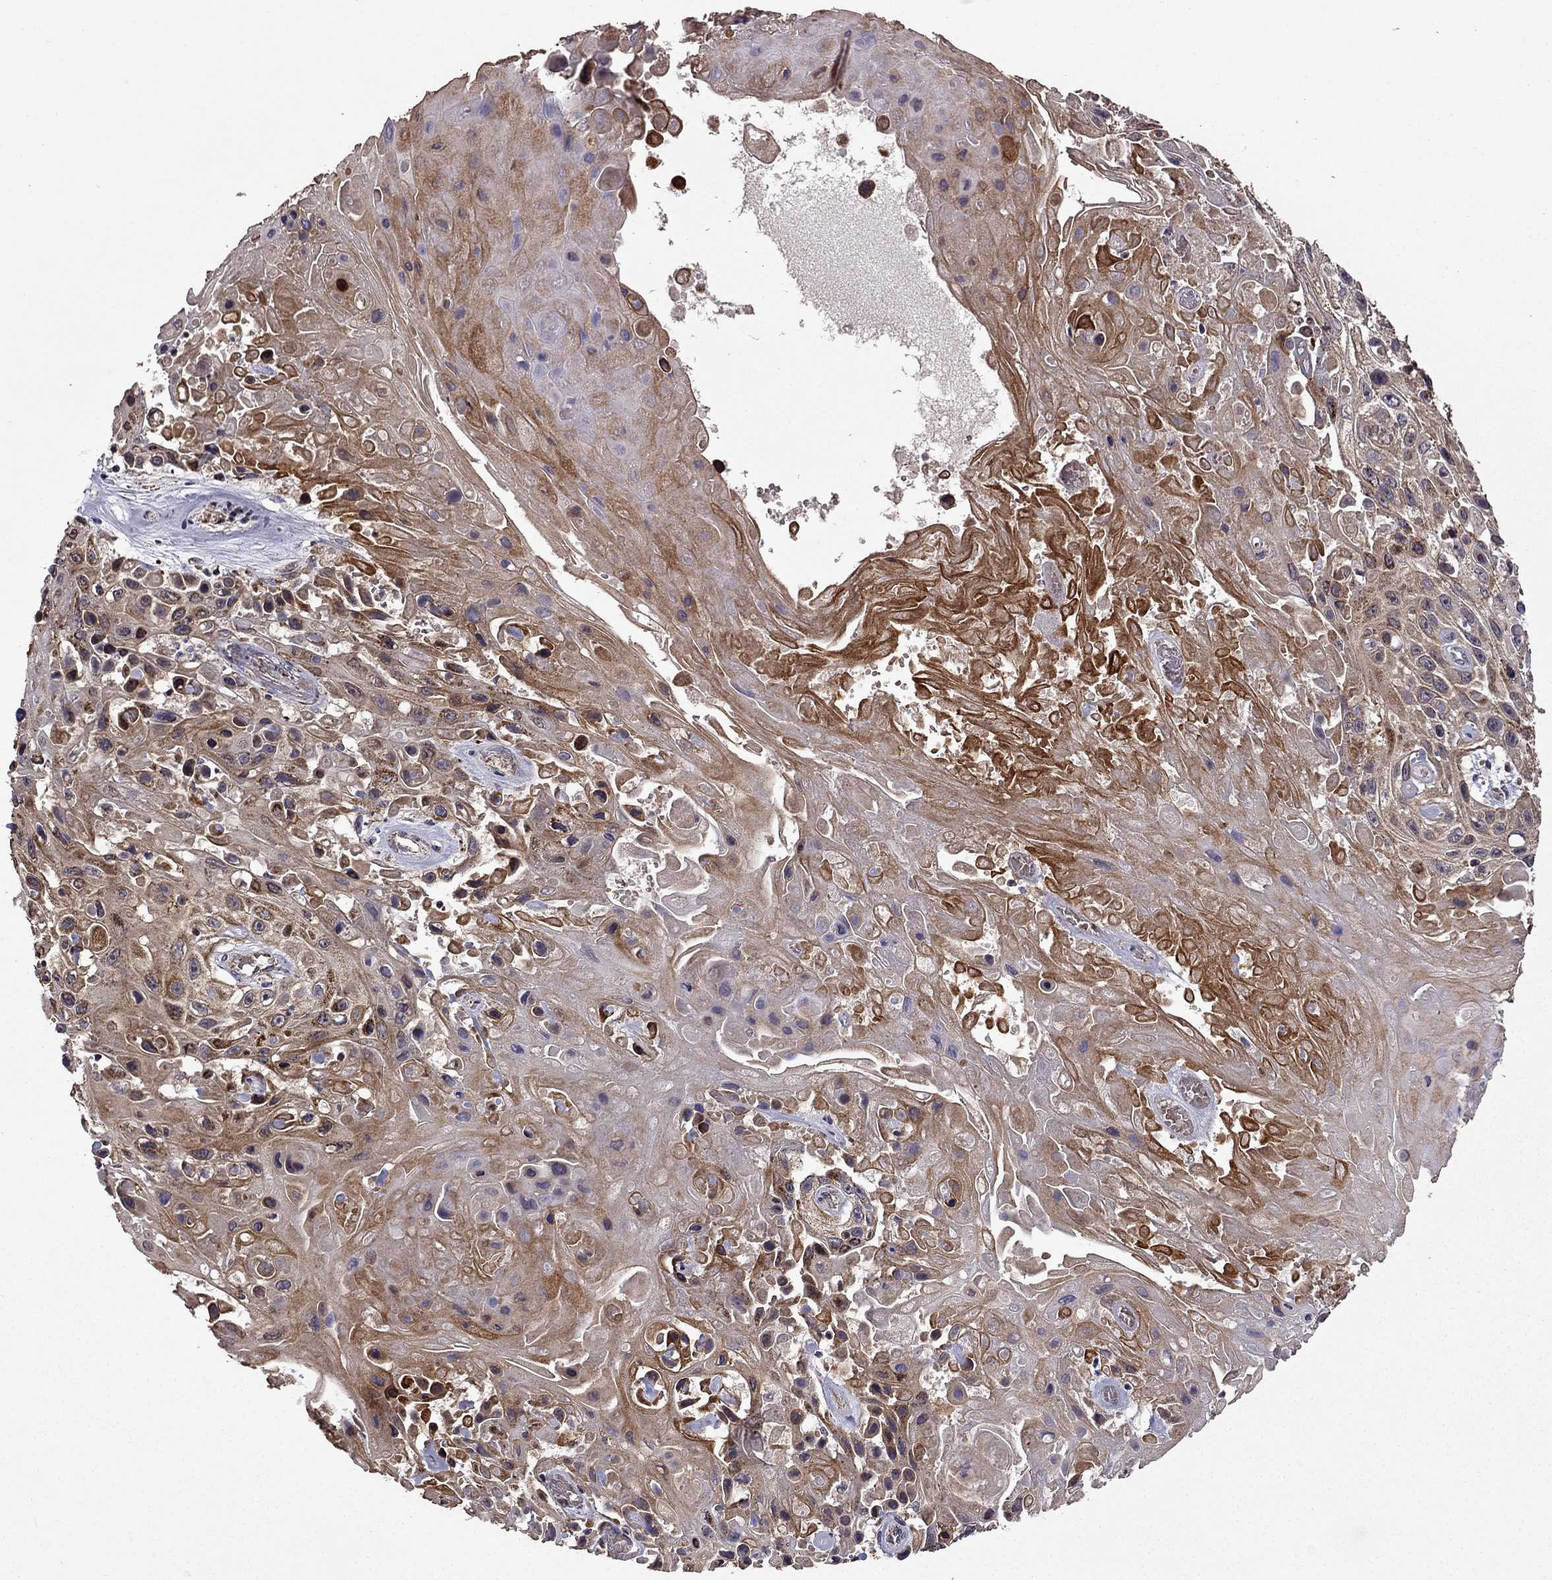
{"staining": {"intensity": "moderate", "quantity": "25%-75%", "location": "cytoplasmic/membranous"}, "tissue": "skin cancer", "cell_type": "Tumor cells", "image_type": "cancer", "snomed": [{"axis": "morphology", "description": "Squamous cell carcinoma, NOS"}, {"axis": "topography", "description": "Skin"}], "caption": "Skin cancer tissue displays moderate cytoplasmic/membranous staining in approximately 25%-75% of tumor cells, visualized by immunohistochemistry.", "gene": "TAB2", "patient": {"sex": "male", "age": 82}}